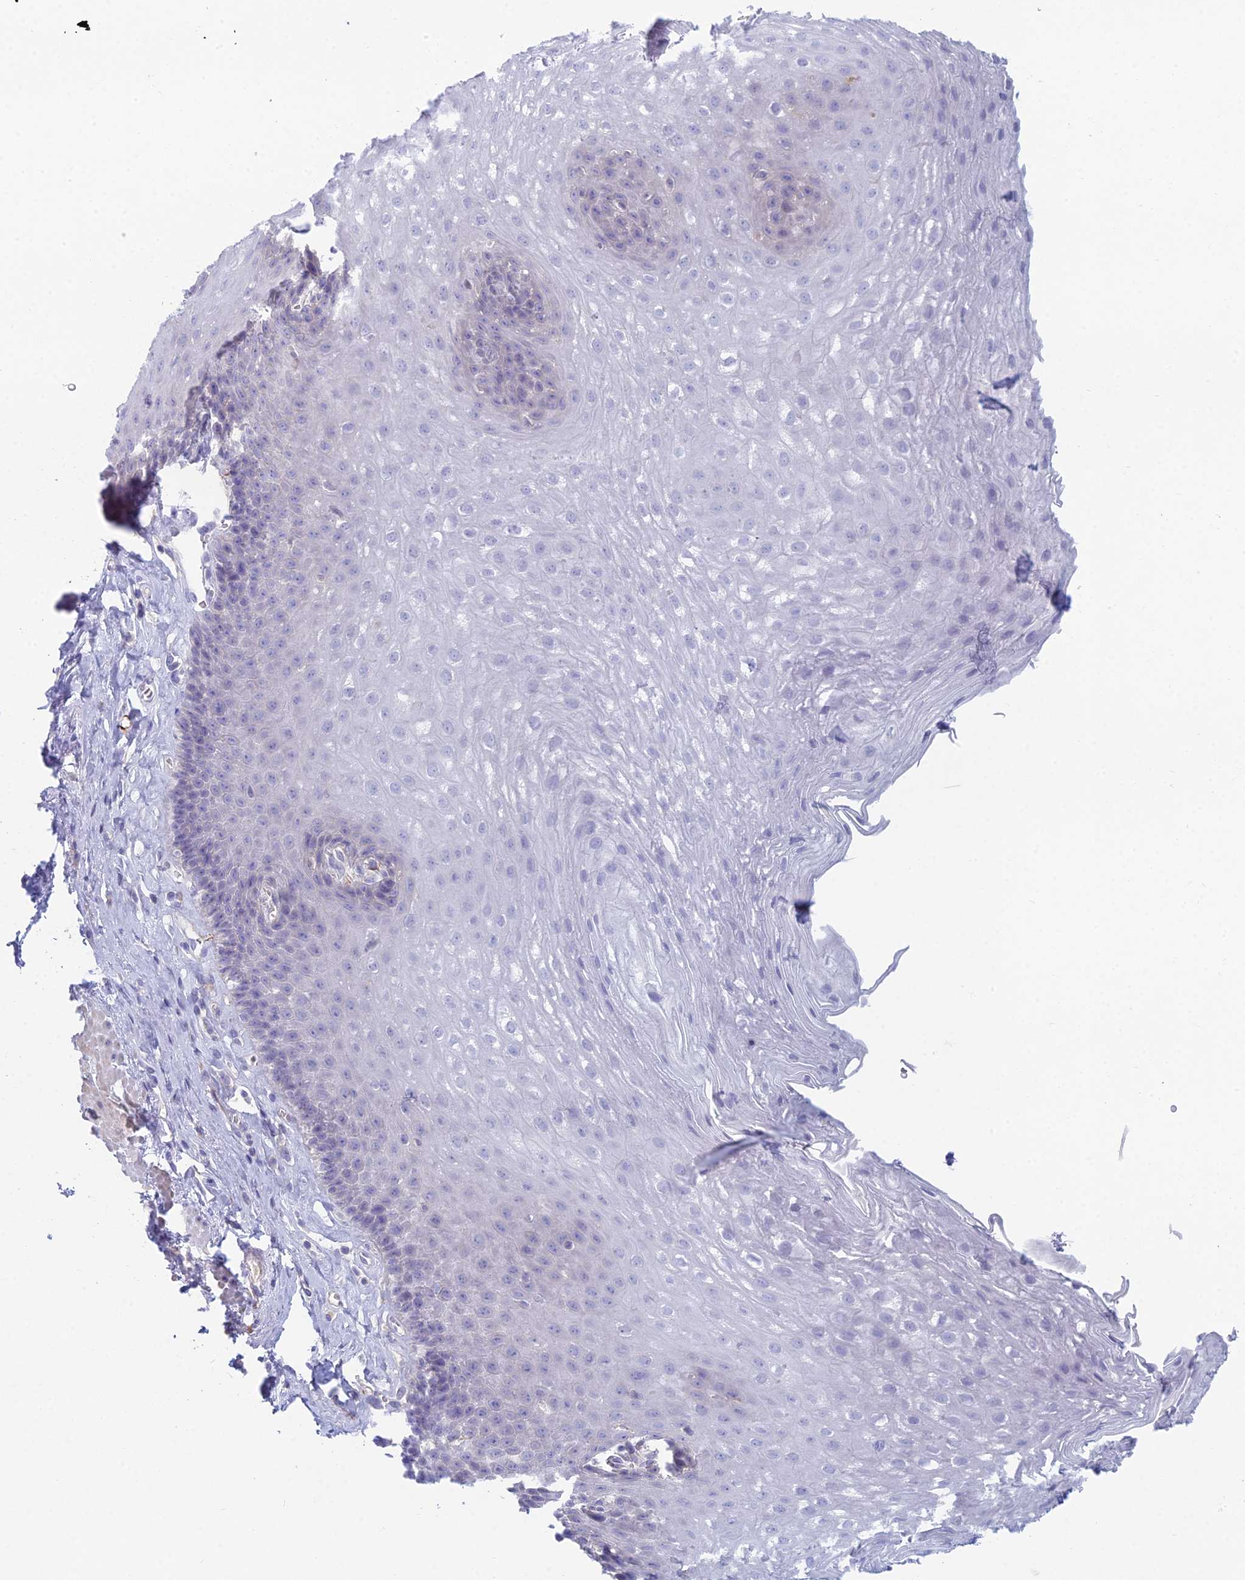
{"staining": {"intensity": "negative", "quantity": "none", "location": "none"}, "tissue": "esophagus", "cell_type": "Squamous epithelial cells", "image_type": "normal", "snomed": [{"axis": "morphology", "description": "Normal tissue, NOS"}, {"axis": "topography", "description": "Esophagus"}], "caption": "Esophagus was stained to show a protein in brown. There is no significant expression in squamous epithelial cells. (IHC, brightfield microscopy, high magnification).", "gene": "FERD3L", "patient": {"sex": "female", "age": 66}}